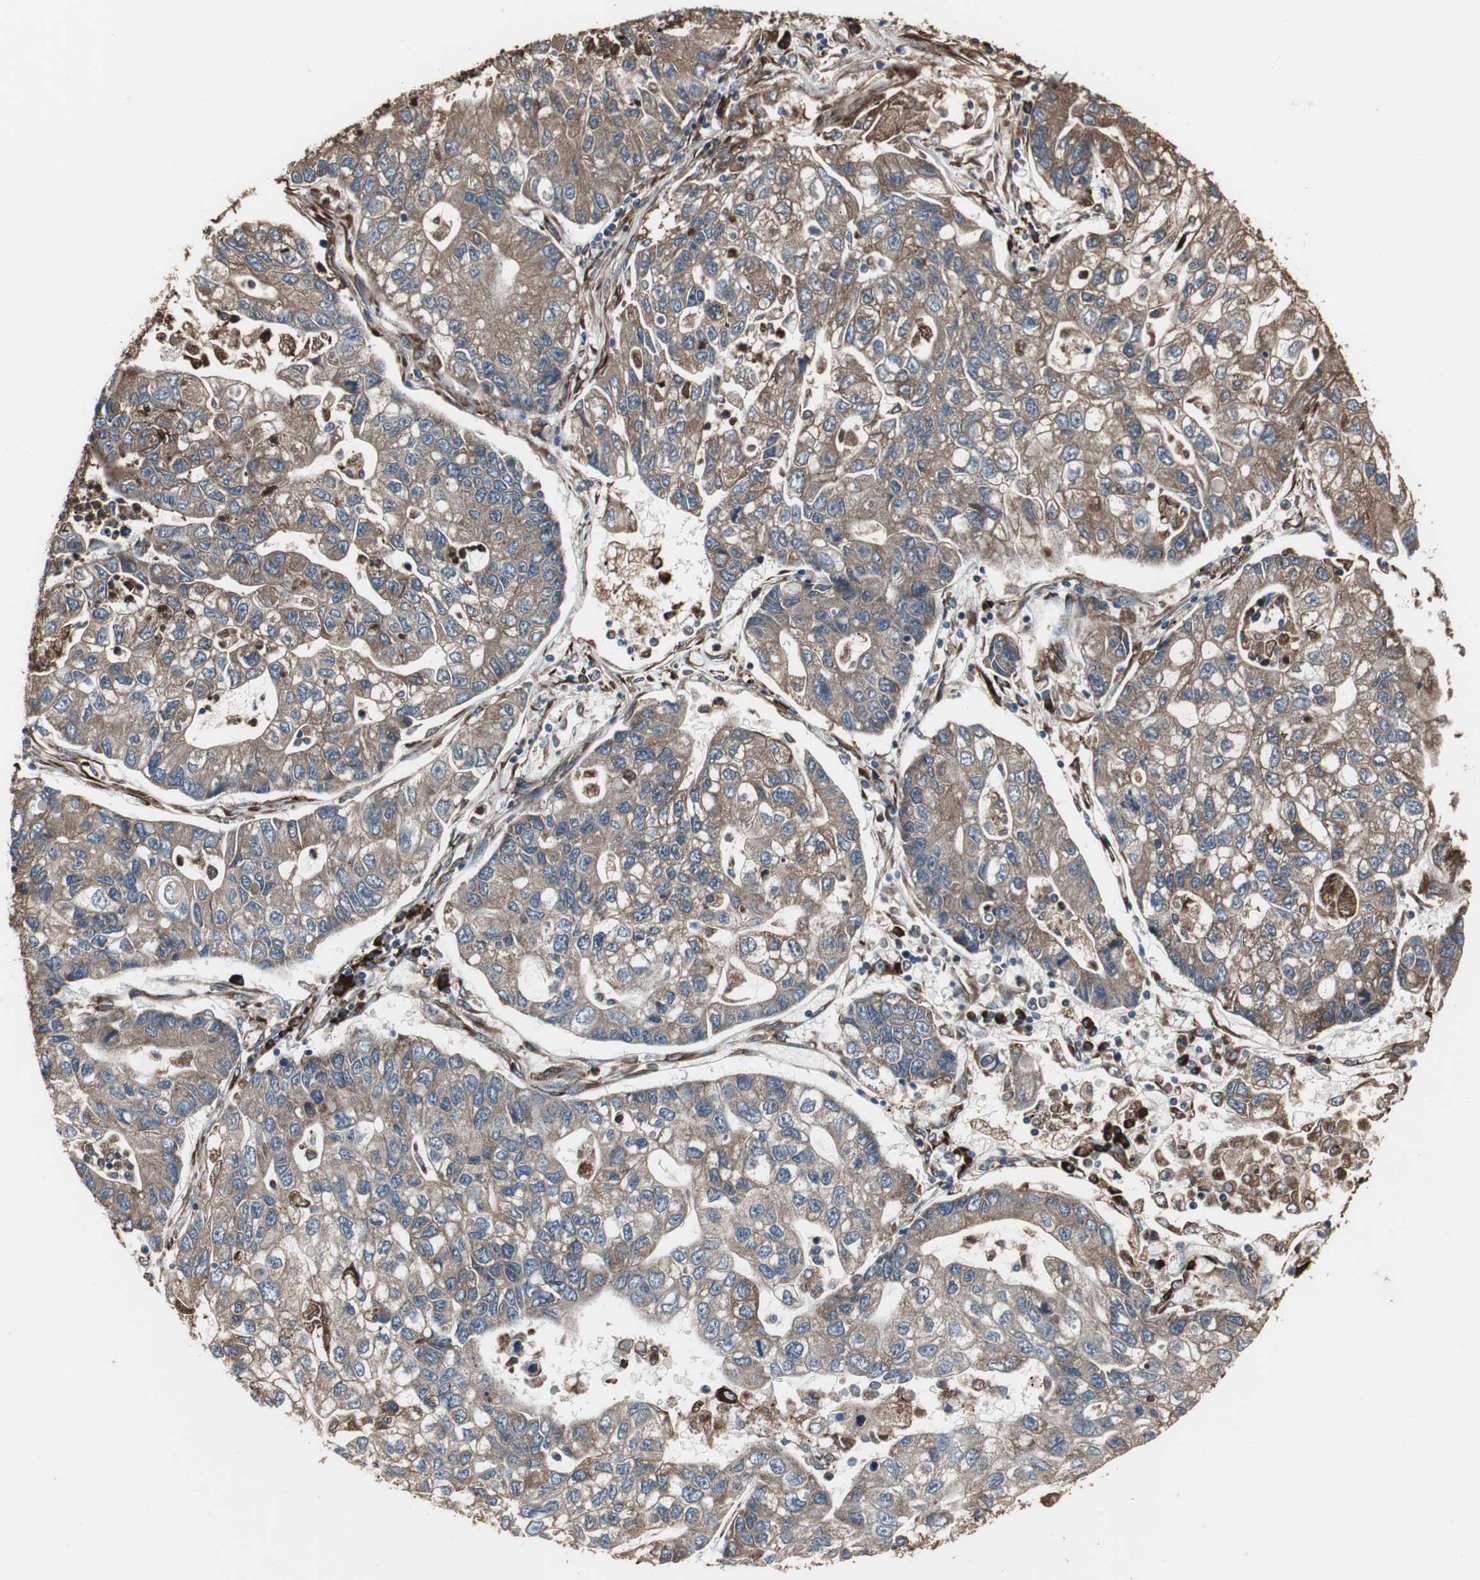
{"staining": {"intensity": "moderate", "quantity": ">75%", "location": "cytoplasmic/membranous"}, "tissue": "lung cancer", "cell_type": "Tumor cells", "image_type": "cancer", "snomed": [{"axis": "morphology", "description": "Adenocarcinoma, NOS"}, {"axis": "topography", "description": "Lung"}], "caption": "Lung cancer stained with DAB immunohistochemistry demonstrates medium levels of moderate cytoplasmic/membranous positivity in about >75% of tumor cells.", "gene": "CALU", "patient": {"sex": "female", "age": 51}}